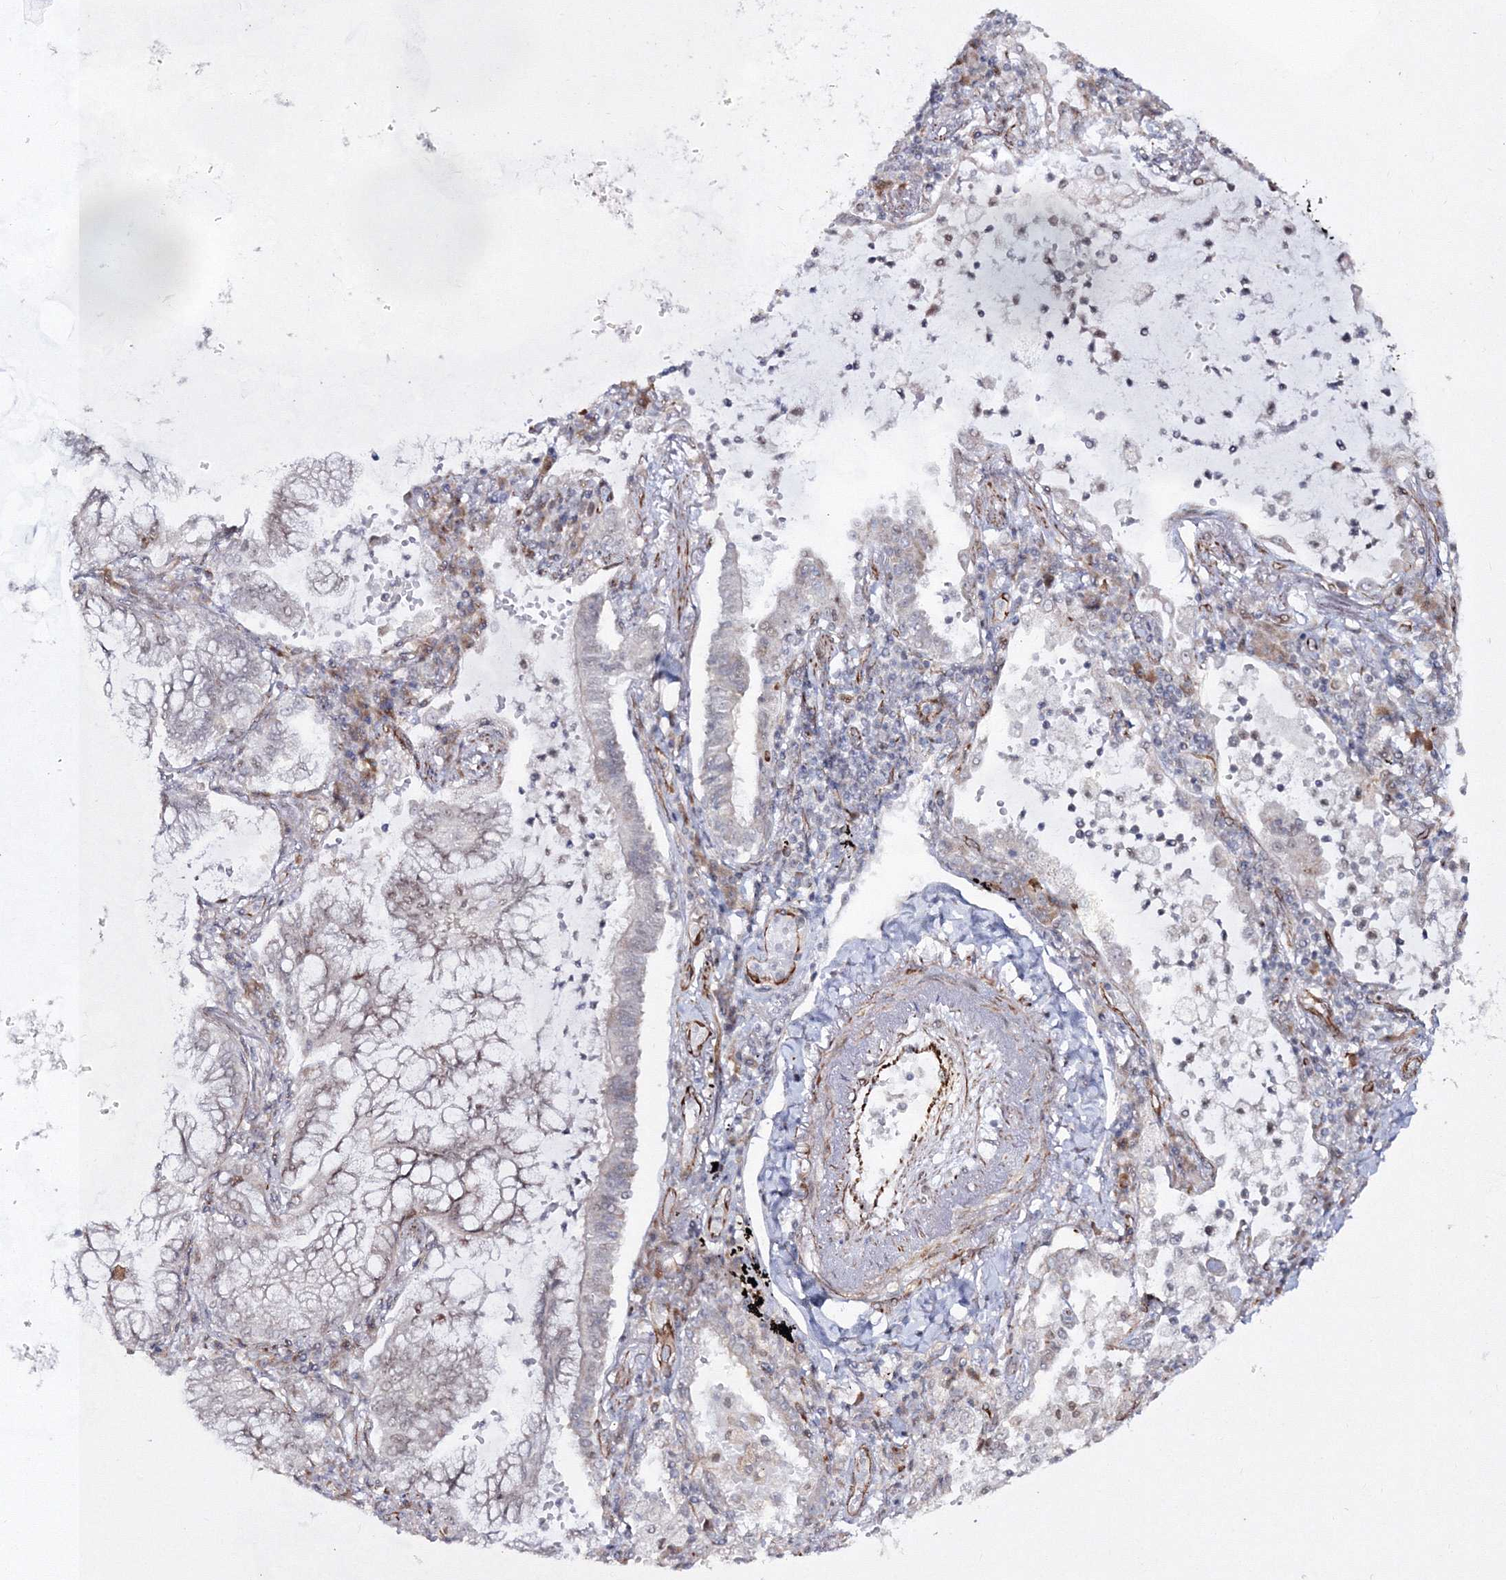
{"staining": {"intensity": "negative", "quantity": "none", "location": "none"}, "tissue": "lung cancer", "cell_type": "Tumor cells", "image_type": "cancer", "snomed": [{"axis": "morphology", "description": "Adenocarcinoma, NOS"}, {"axis": "topography", "description": "Lung"}], "caption": "Human adenocarcinoma (lung) stained for a protein using immunohistochemistry exhibits no positivity in tumor cells.", "gene": "SNIP1", "patient": {"sex": "female", "age": 70}}